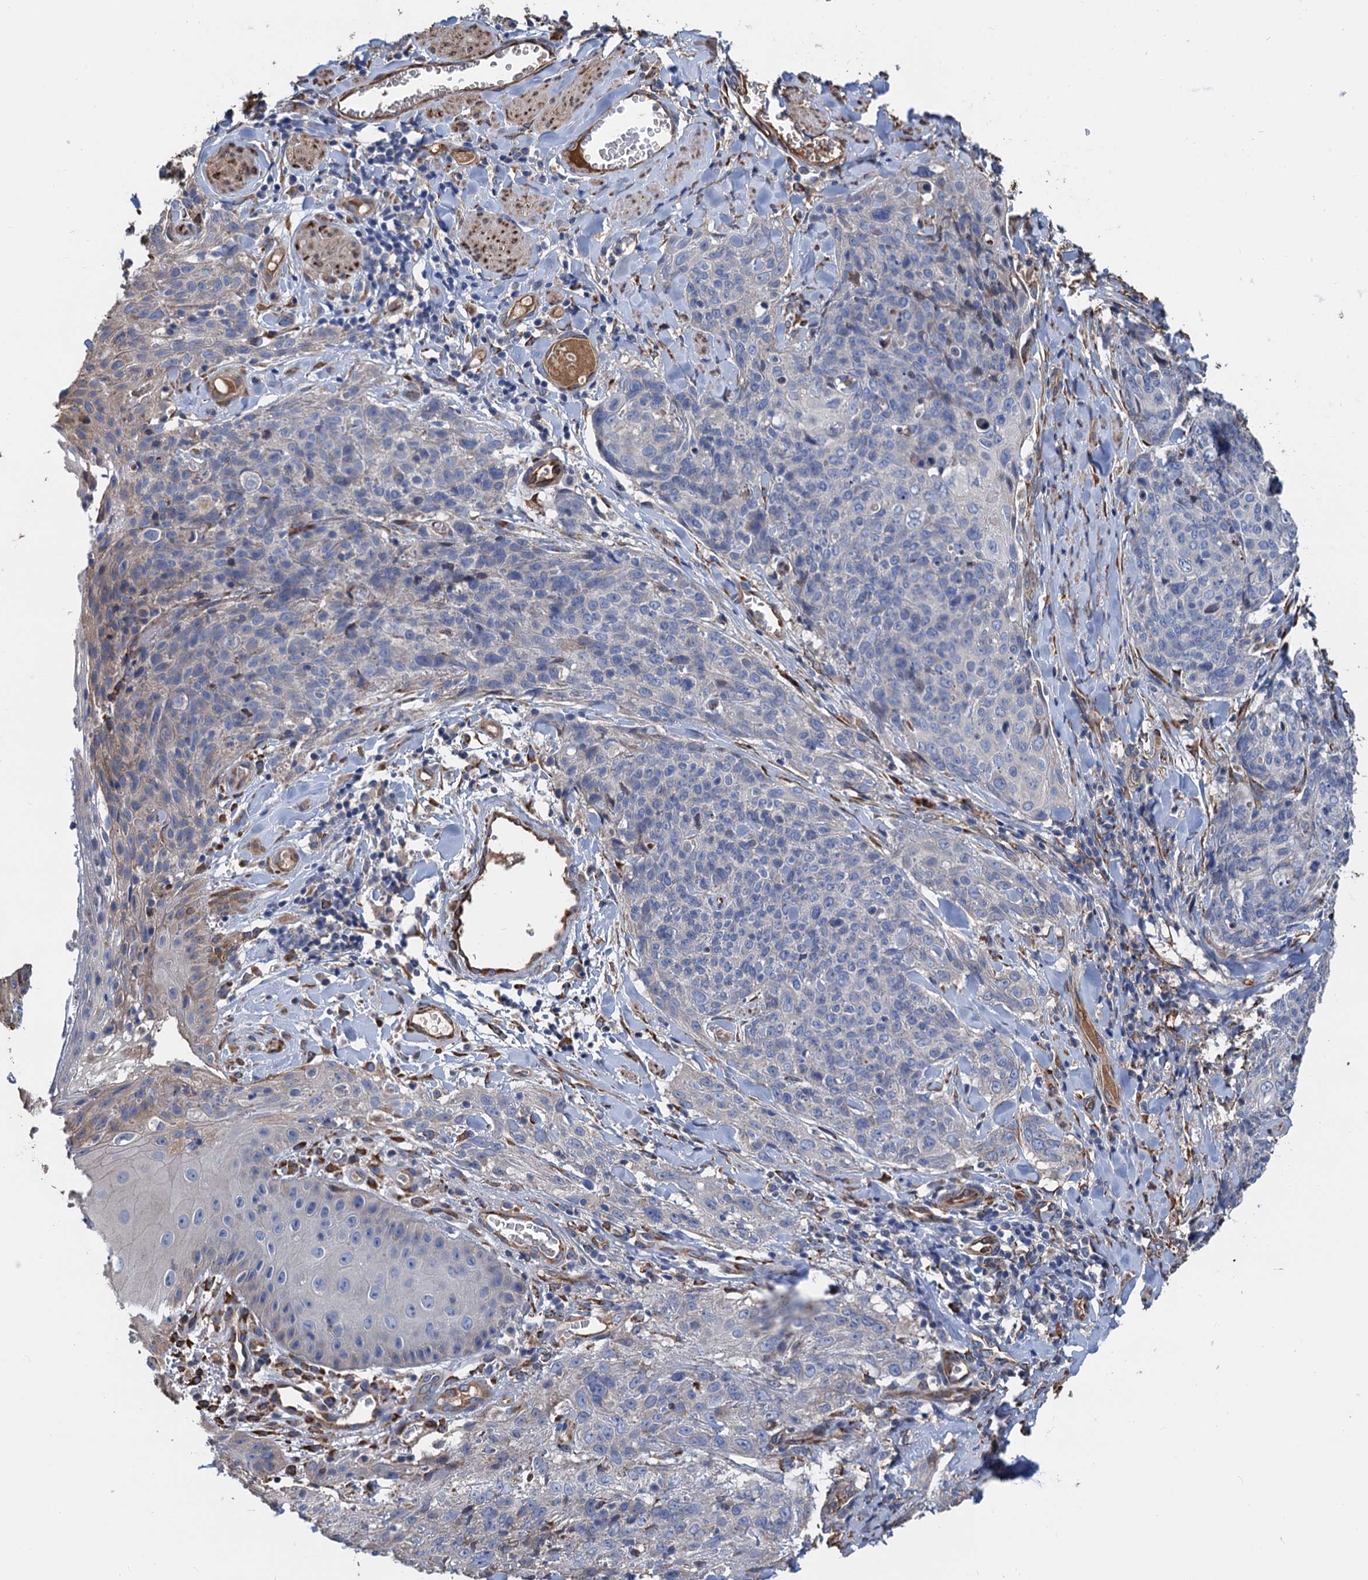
{"staining": {"intensity": "negative", "quantity": "none", "location": "none"}, "tissue": "skin cancer", "cell_type": "Tumor cells", "image_type": "cancer", "snomed": [{"axis": "morphology", "description": "Squamous cell carcinoma, NOS"}, {"axis": "topography", "description": "Skin"}, {"axis": "topography", "description": "Vulva"}], "caption": "IHC photomicrograph of neoplastic tissue: human skin cancer stained with DAB exhibits no significant protein expression in tumor cells. Nuclei are stained in blue.", "gene": "CNNM1", "patient": {"sex": "female", "age": 85}}